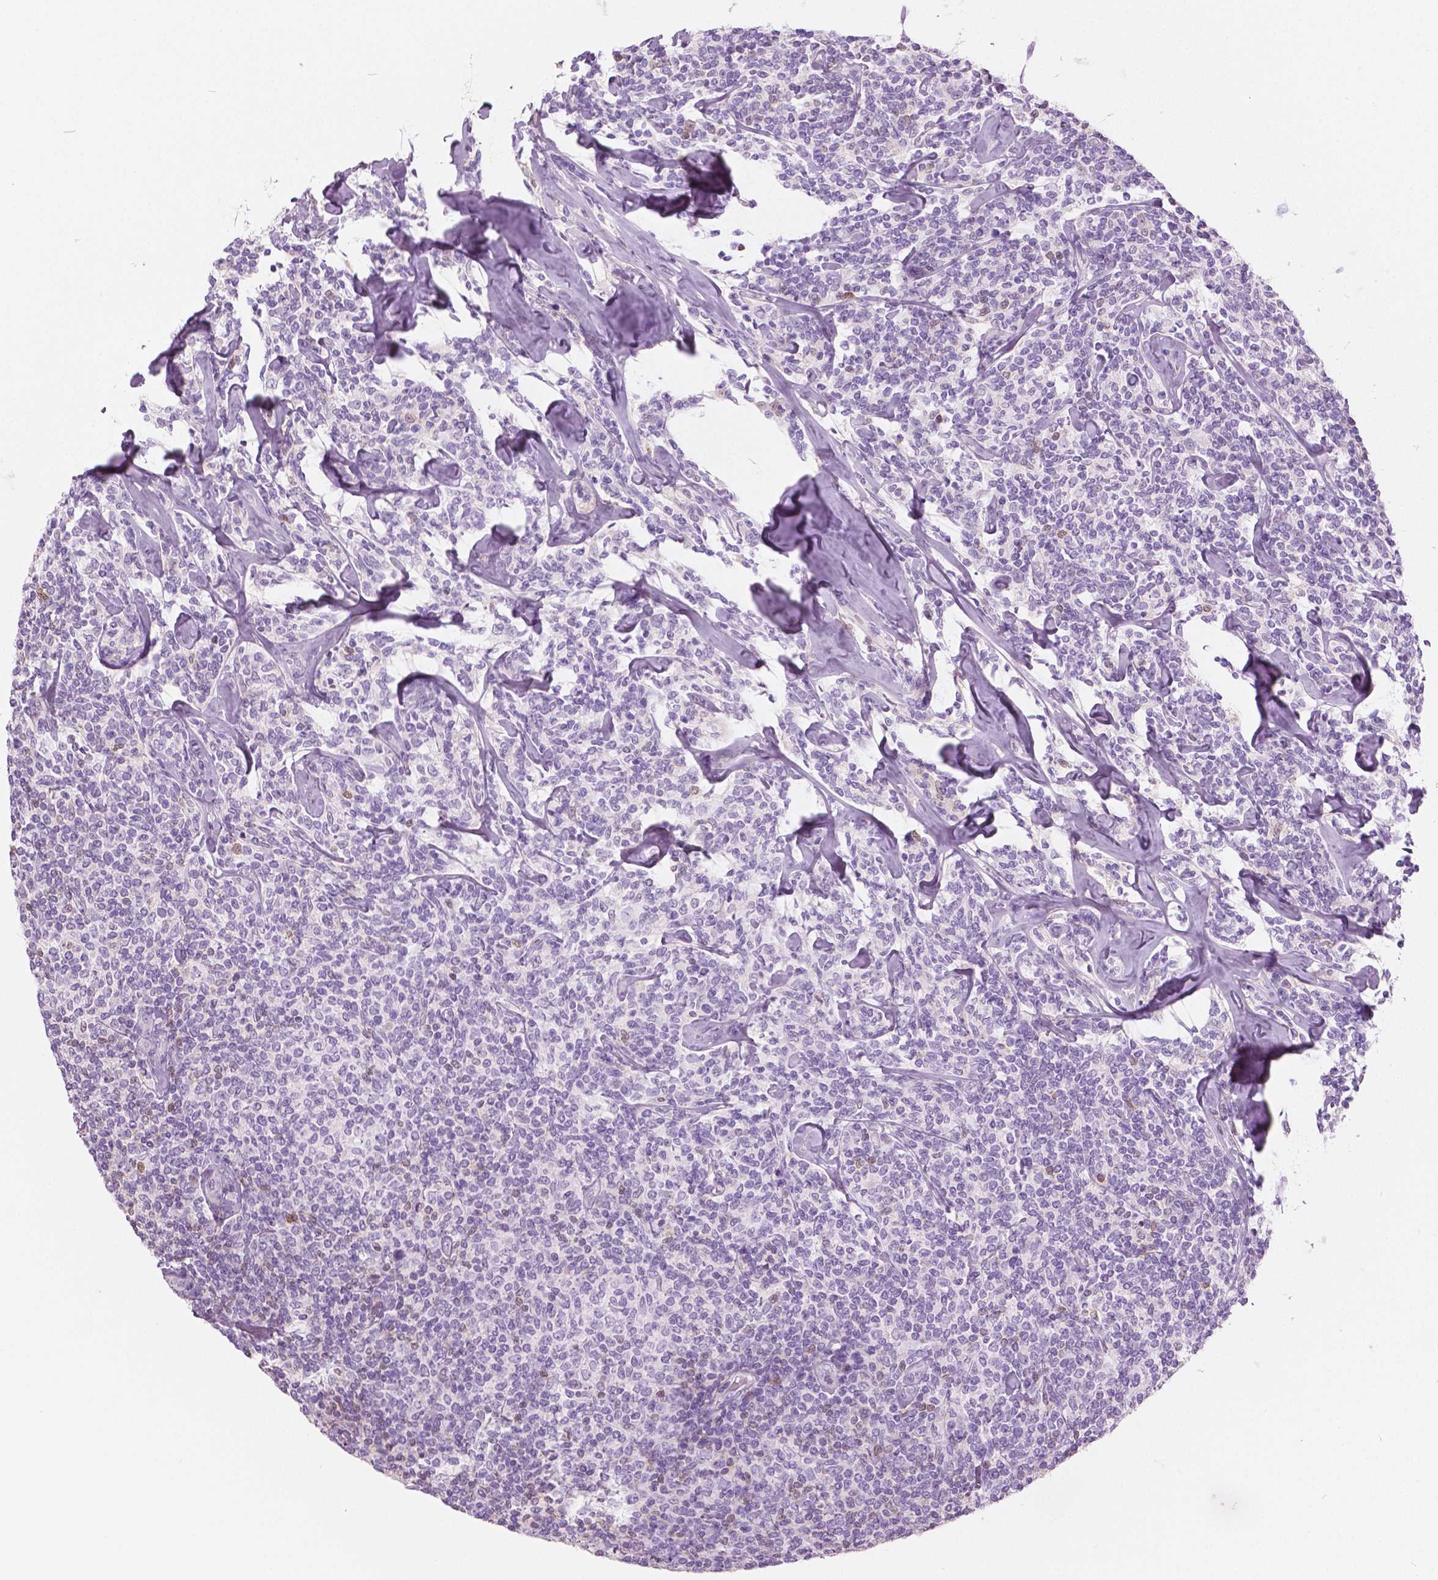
{"staining": {"intensity": "negative", "quantity": "none", "location": "none"}, "tissue": "lymphoma", "cell_type": "Tumor cells", "image_type": "cancer", "snomed": [{"axis": "morphology", "description": "Malignant lymphoma, non-Hodgkin's type, Low grade"}, {"axis": "topography", "description": "Lymph node"}], "caption": "High magnification brightfield microscopy of lymphoma stained with DAB (brown) and counterstained with hematoxylin (blue): tumor cells show no significant staining. (DAB (3,3'-diaminobenzidine) IHC, high magnification).", "gene": "GALM", "patient": {"sex": "female", "age": 56}}